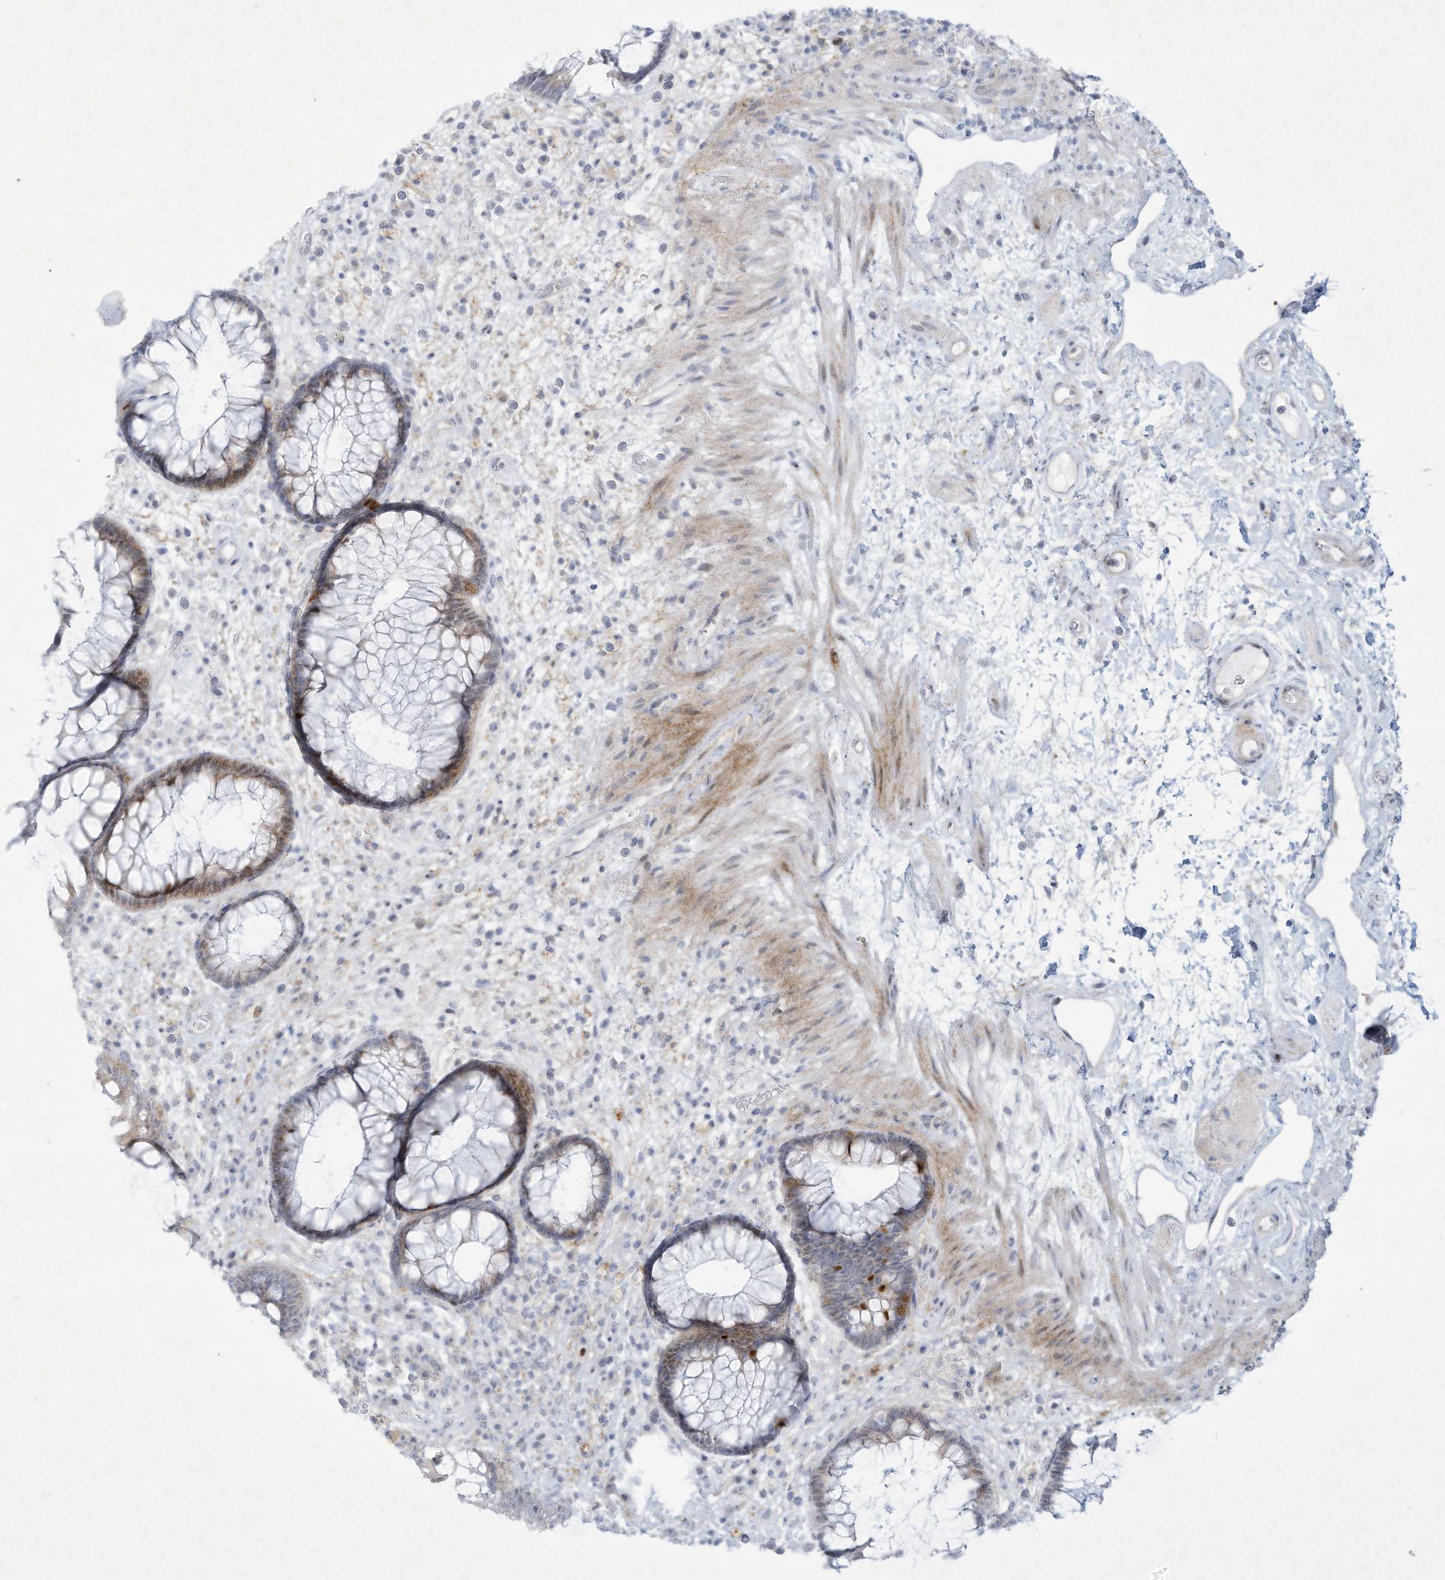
{"staining": {"intensity": "moderate", "quantity": "<25%", "location": "cytoplasmic/membranous,nuclear"}, "tissue": "rectum", "cell_type": "Glandular cells", "image_type": "normal", "snomed": [{"axis": "morphology", "description": "Normal tissue, NOS"}, {"axis": "topography", "description": "Rectum"}], "caption": "A histopathology image of rectum stained for a protein shows moderate cytoplasmic/membranous,nuclear brown staining in glandular cells.", "gene": "PAX6", "patient": {"sex": "male", "age": 51}}